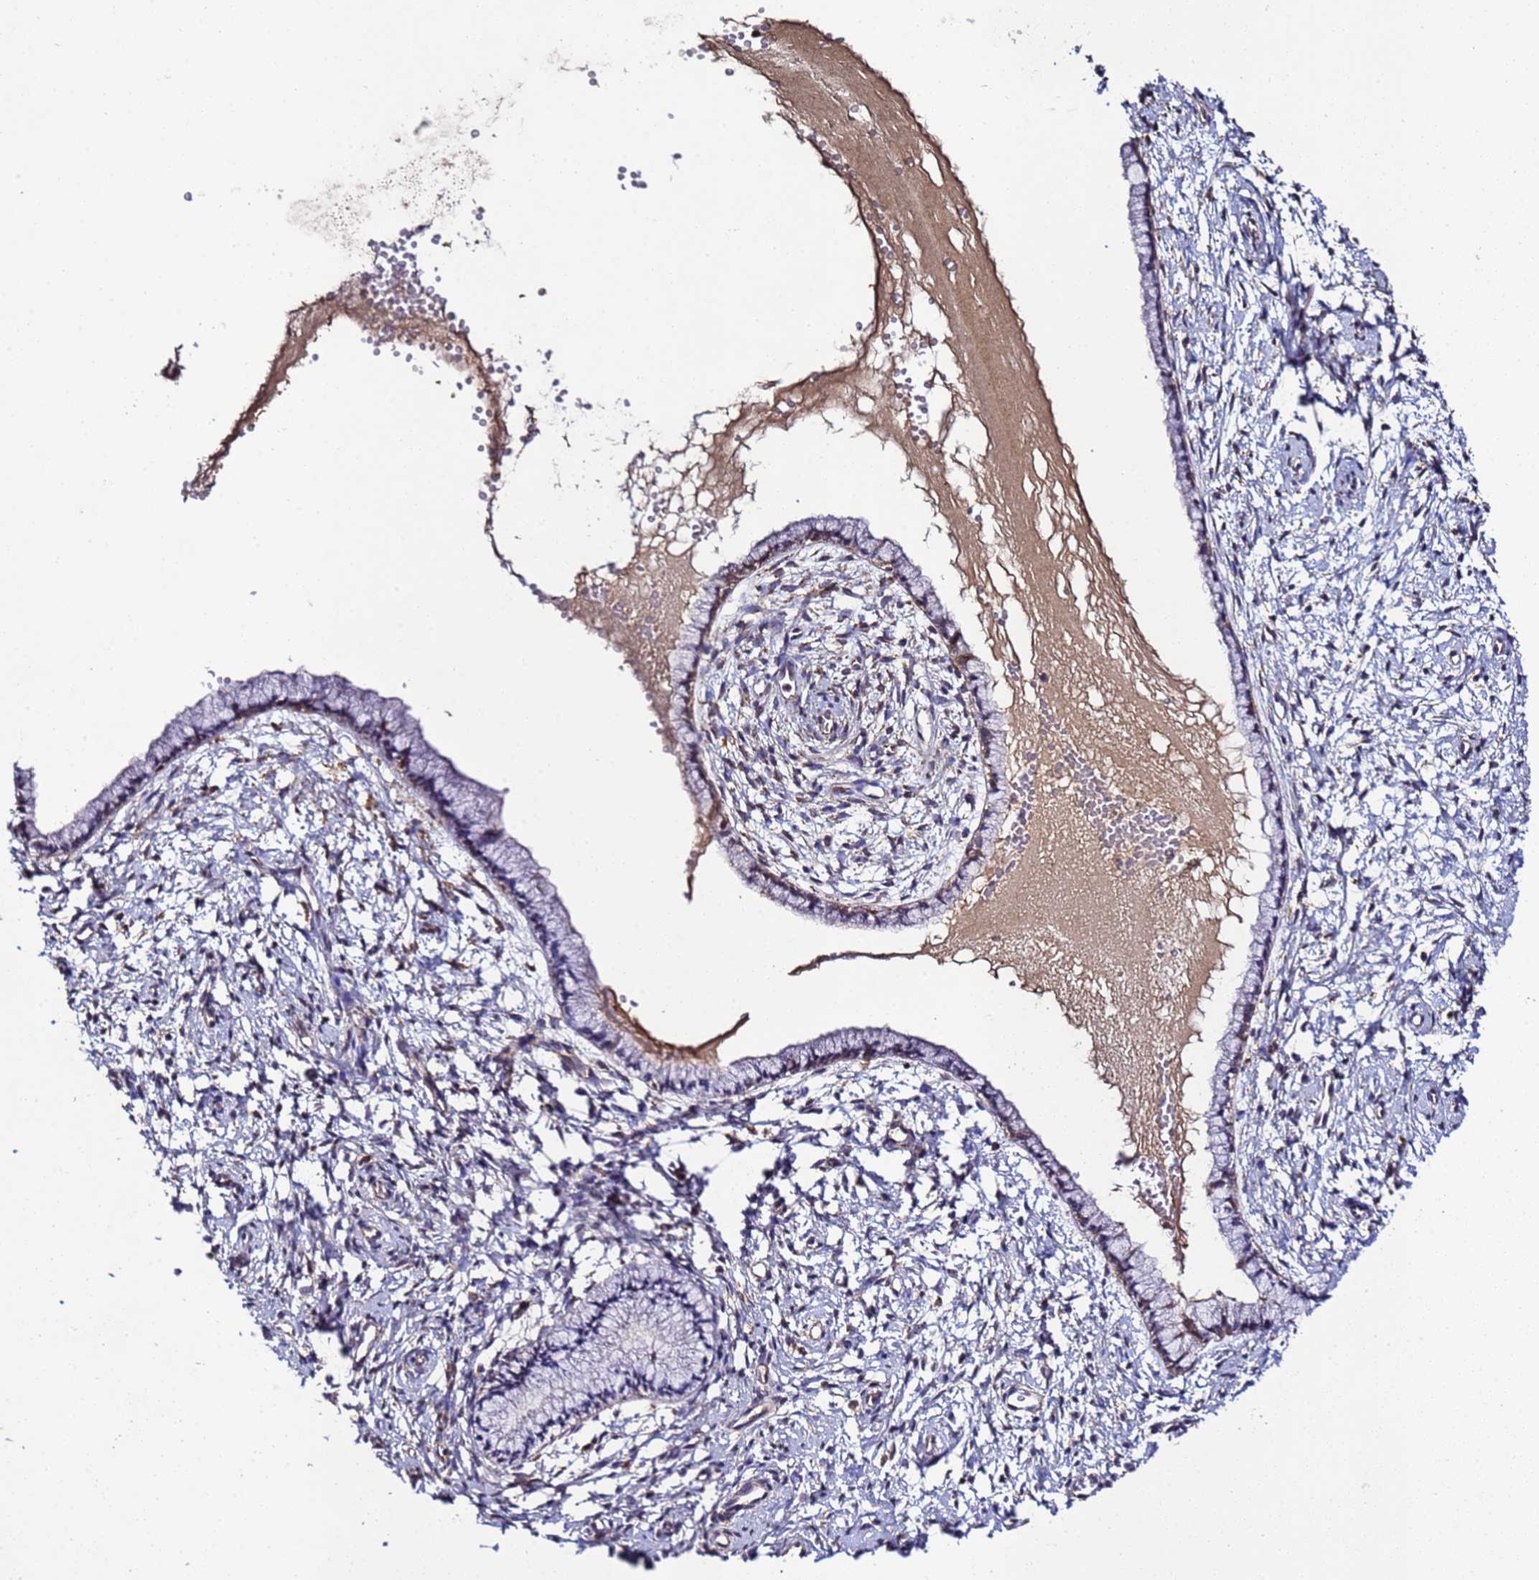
{"staining": {"intensity": "weak", "quantity": "<25%", "location": "cytoplasmic/membranous"}, "tissue": "cervix", "cell_type": "Glandular cells", "image_type": "normal", "snomed": [{"axis": "morphology", "description": "Normal tissue, NOS"}, {"axis": "topography", "description": "Cervix"}], "caption": "Immunohistochemical staining of benign cervix exhibits no significant expression in glandular cells.", "gene": "HSPBAP1", "patient": {"sex": "female", "age": 57}}